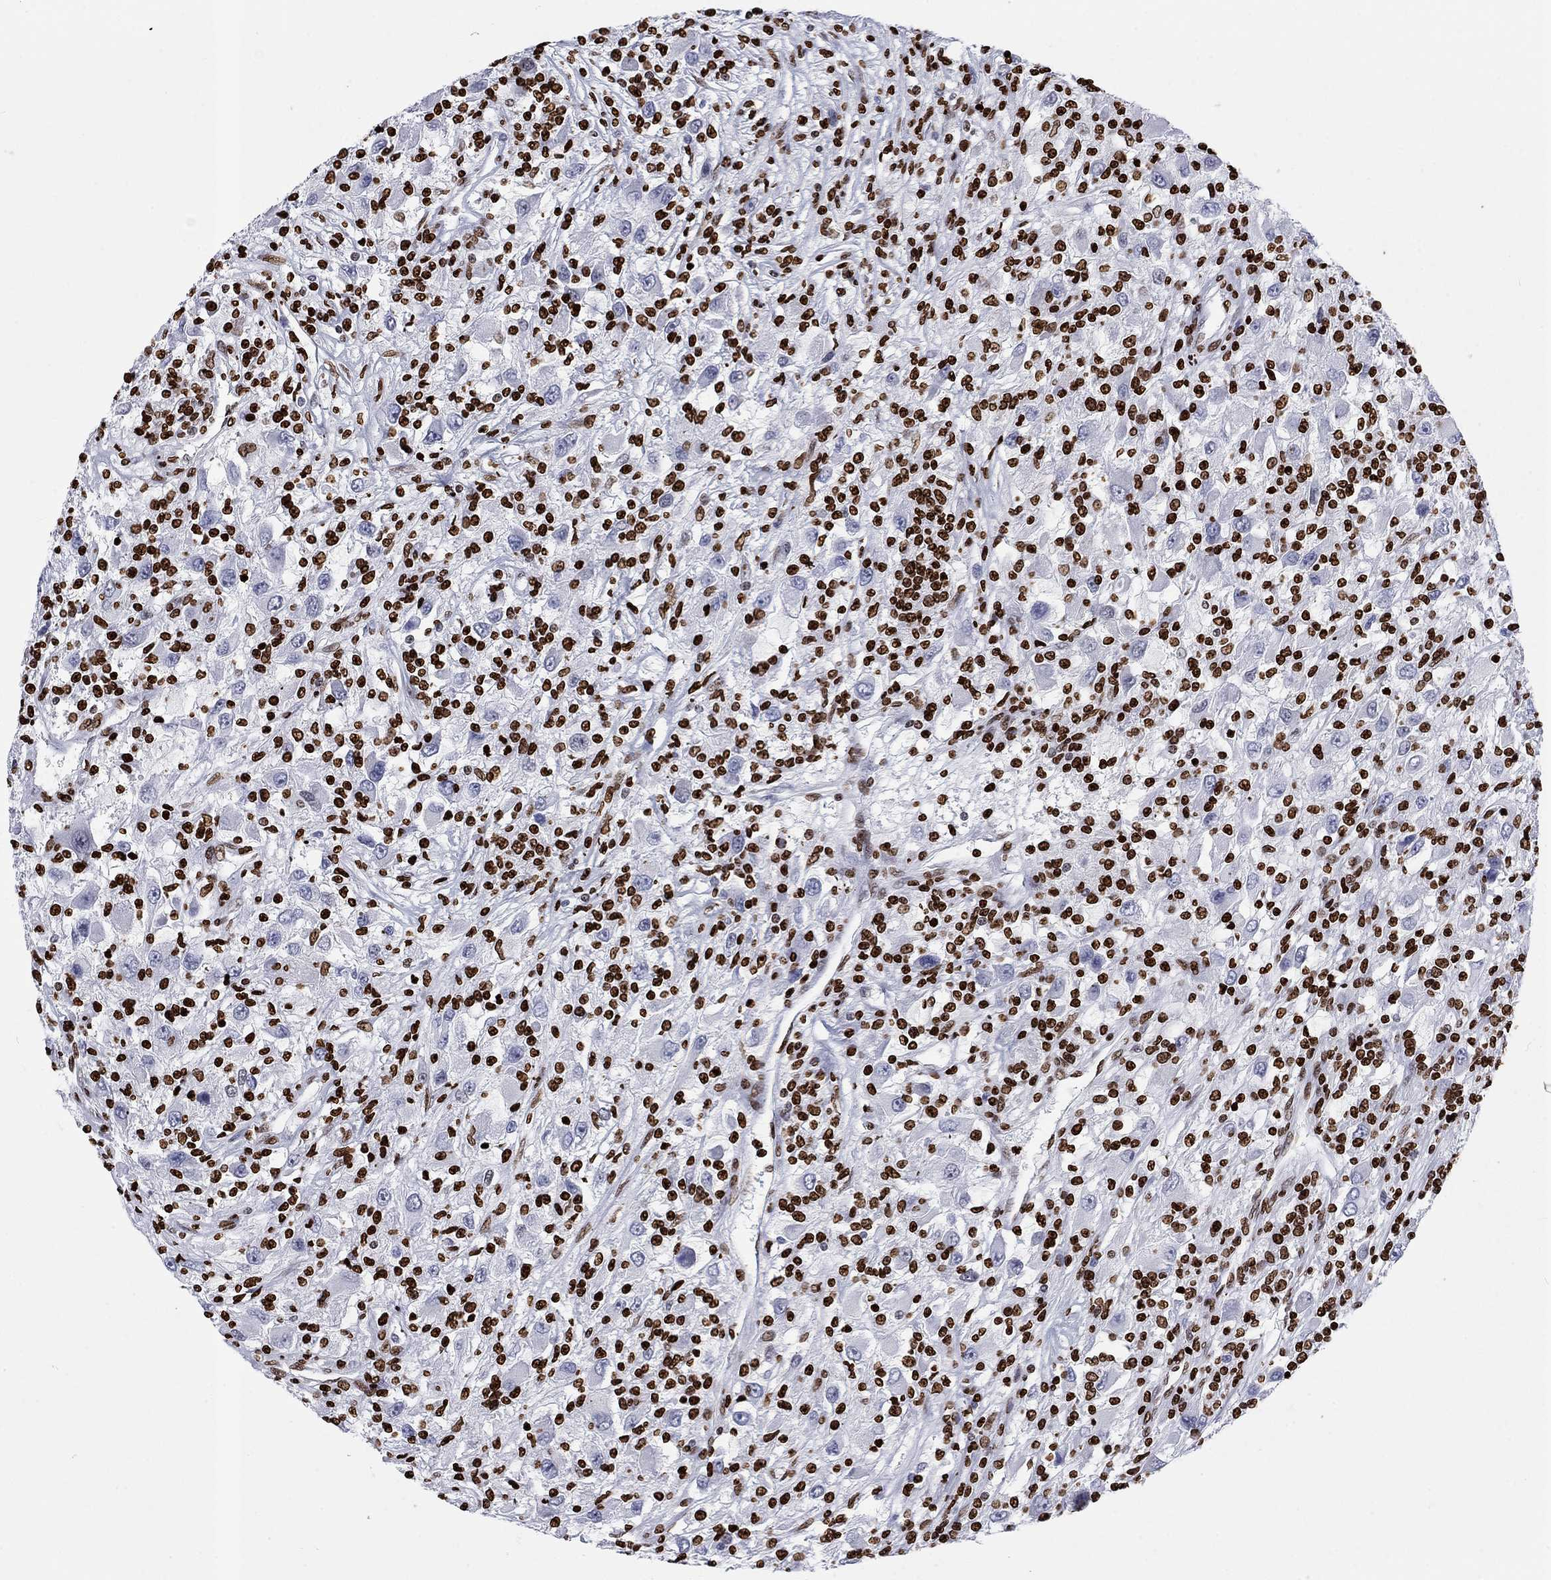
{"staining": {"intensity": "negative", "quantity": "none", "location": "none"}, "tissue": "renal cancer", "cell_type": "Tumor cells", "image_type": "cancer", "snomed": [{"axis": "morphology", "description": "Adenocarcinoma, NOS"}, {"axis": "topography", "description": "Kidney"}], "caption": "High power microscopy histopathology image of an immunohistochemistry (IHC) micrograph of renal adenocarcinoma, revealing no significant positivity in tumor cells.", "gene": "H1-5", "patient": {"sex": "female", "age": 67}}